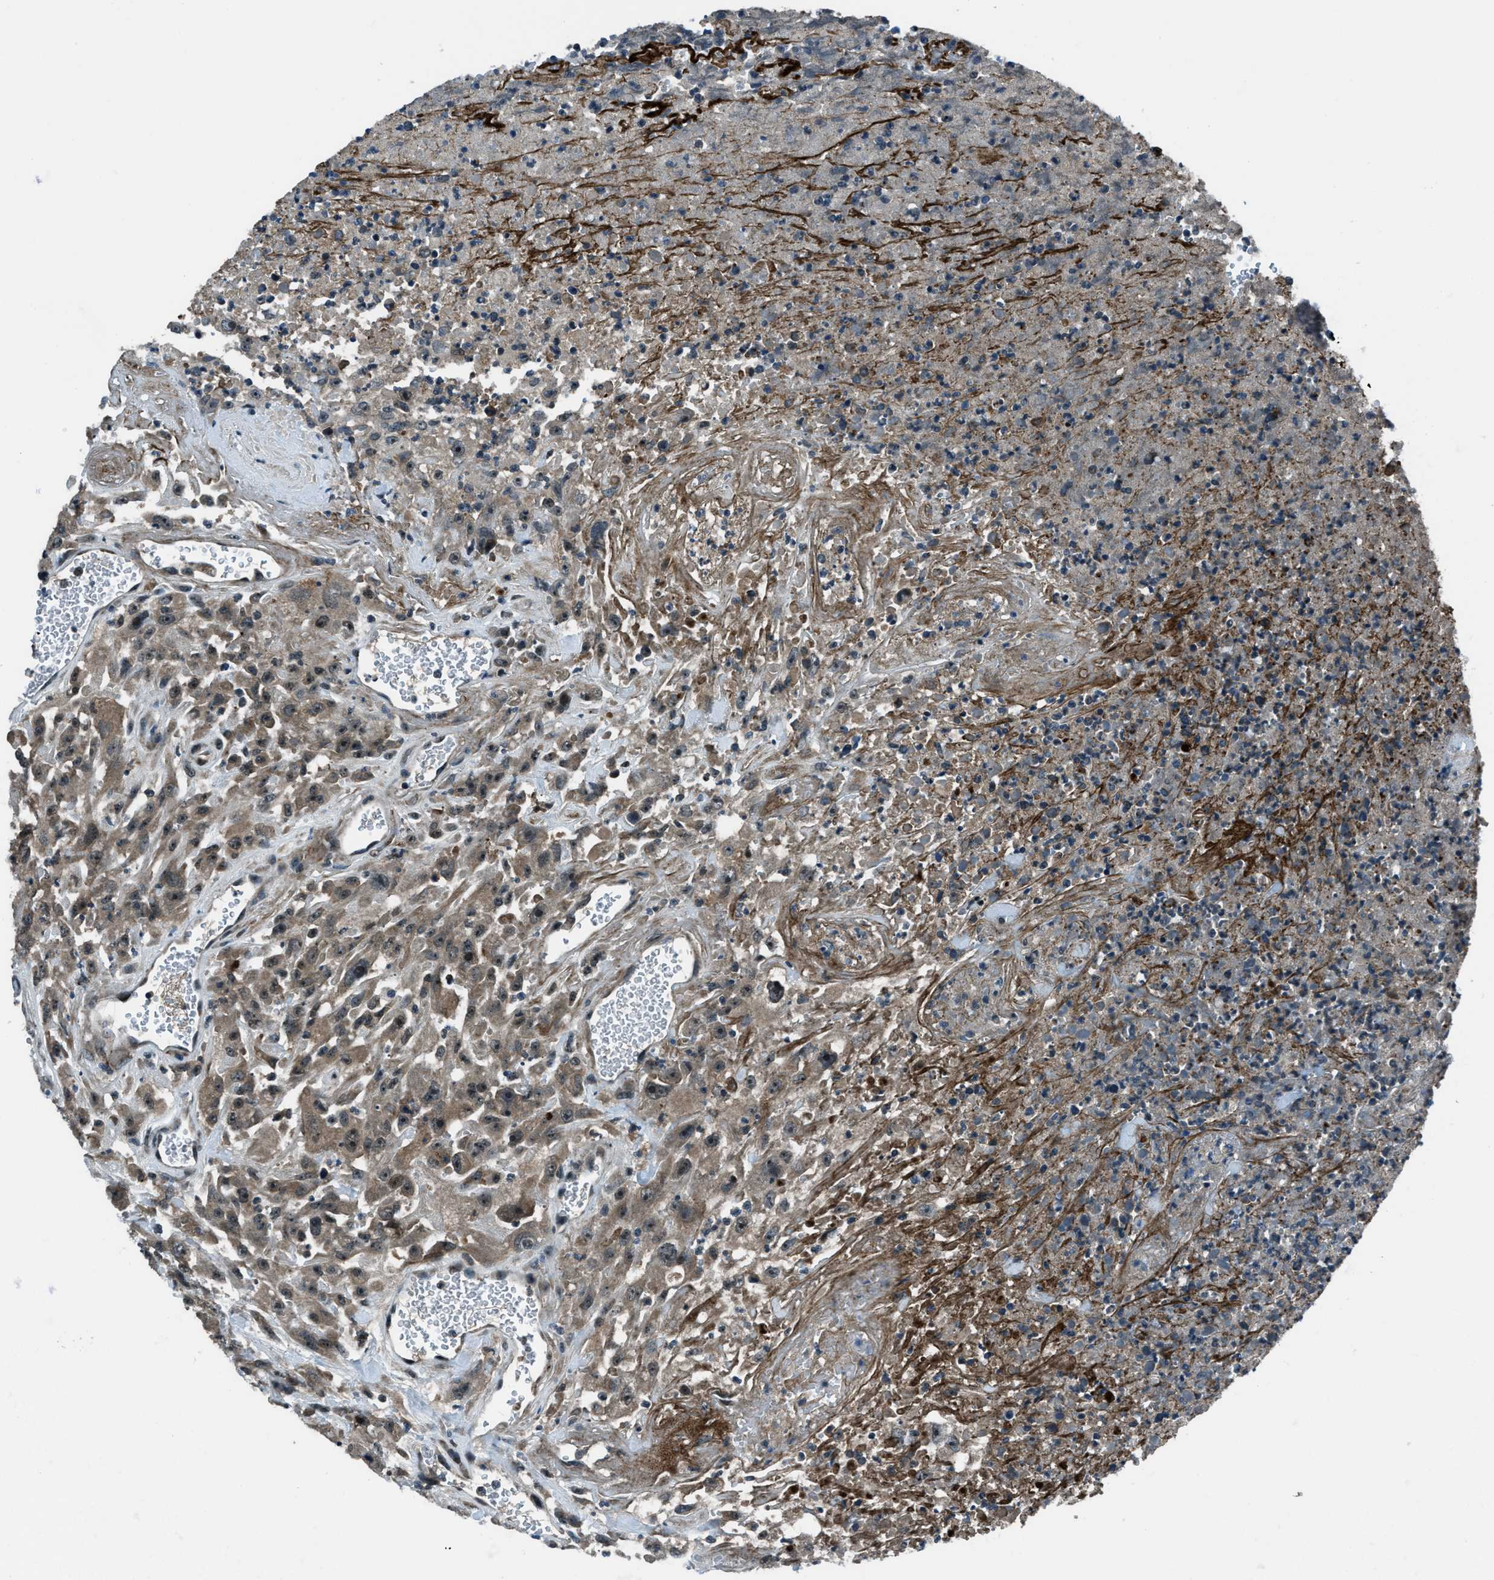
{"staining": {"intensity": "moderate", "quantity": "25%-75%", "location": "cytoplasmic/membranous,nuclear"}, "tissue": "urothelial cancer", "cell_type": "Tumor cells", "image_type": "cancer", "snomed": [{"axis": "morphology", "description": "Urothelial carcinoma, High grade"}, {"axis": "topography", "description": "Urinary bladder"}], "caption": "High-magnification brightfield microscopy of high-grade urothelial carcinoma stained with DAB (brown) and counterstained with hematoxylin (blue). tumor cells exhibit moderate cytoplasmic/membranous and nuclear expression is identified in about25%-75% of cells. Nuclei are stained in blue.", "gene": "ACTL9", "patient": {"sex": "male", "age": 46}}